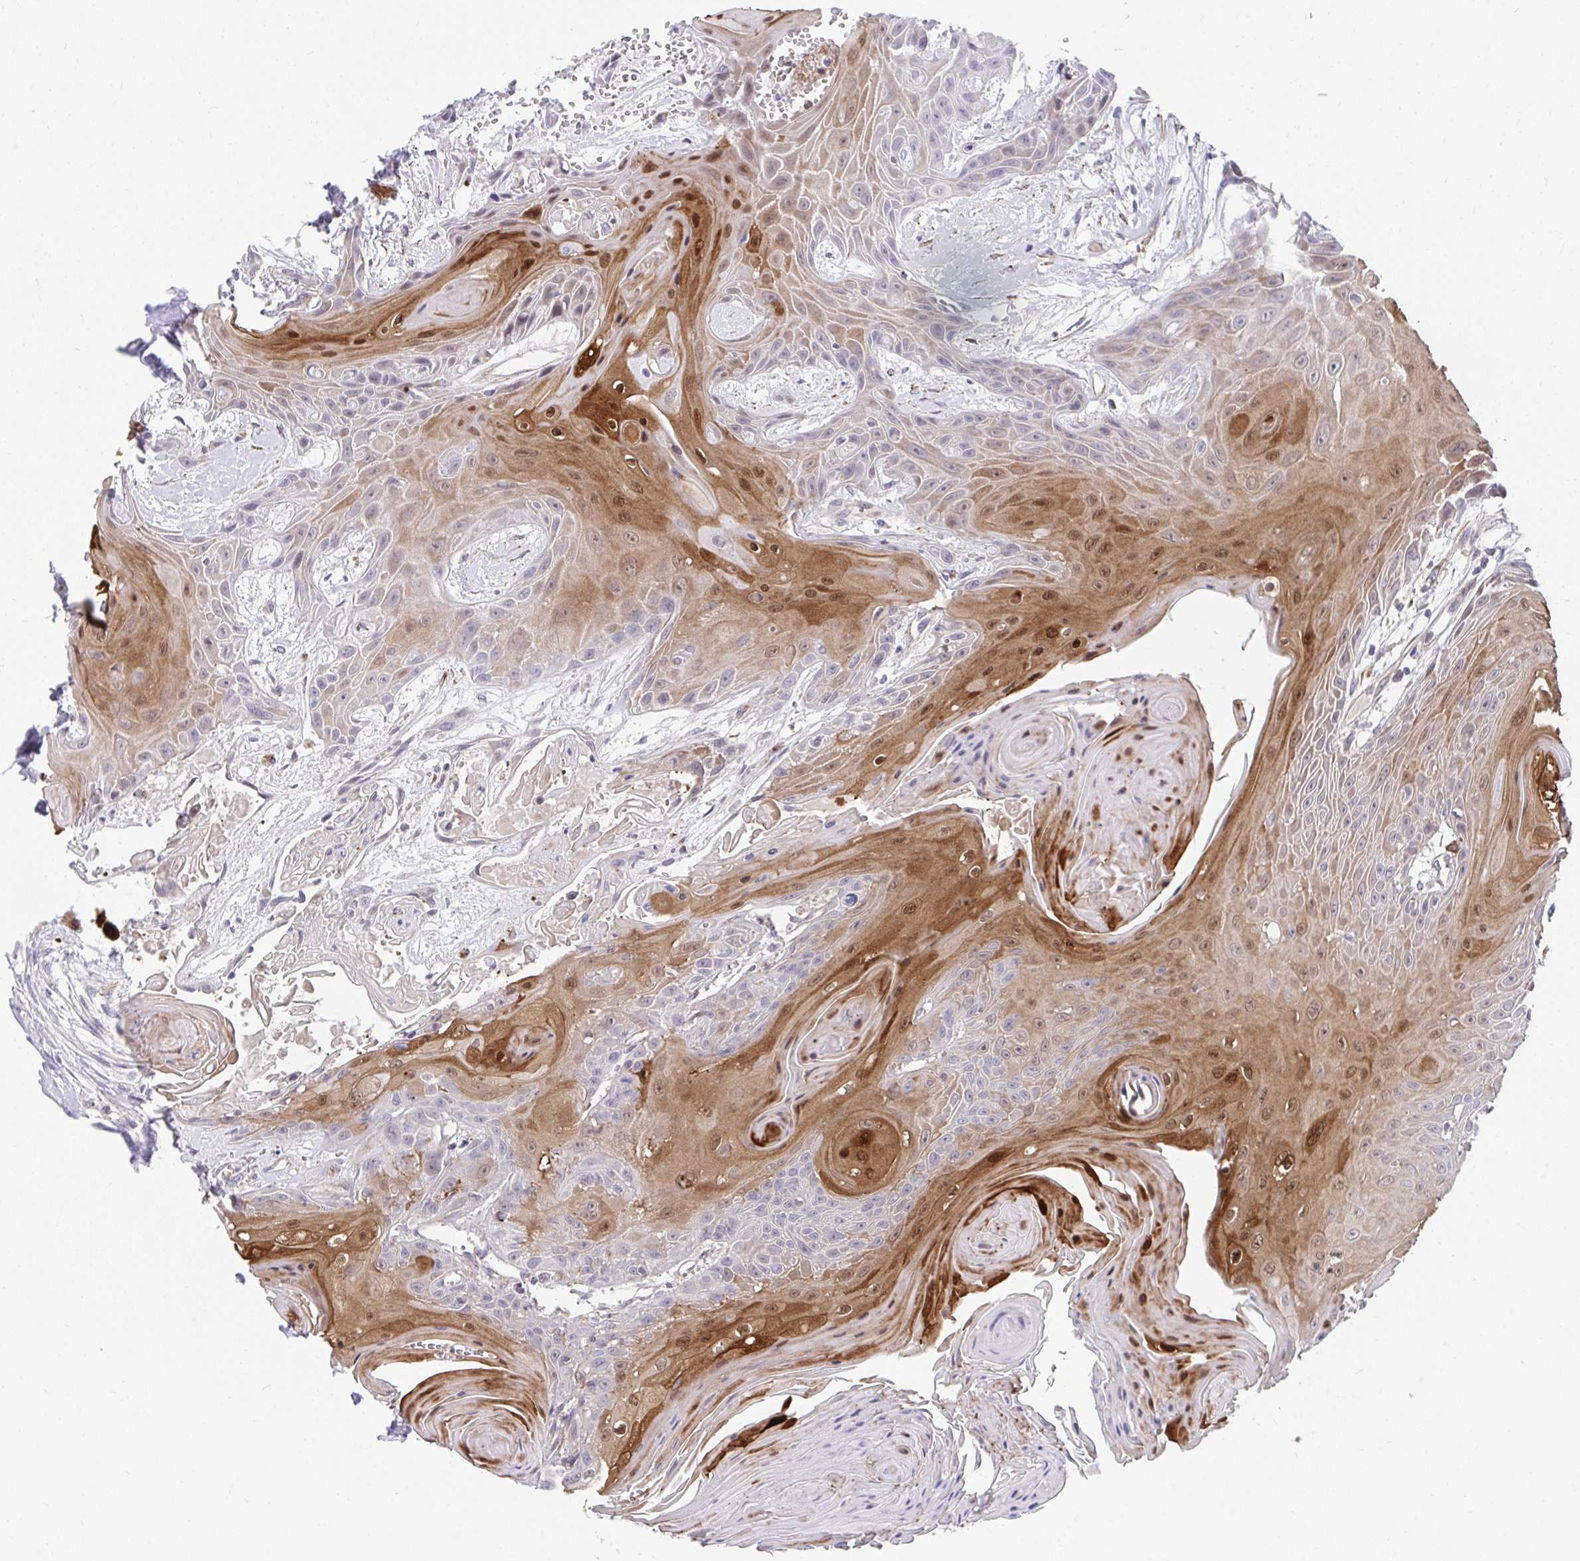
{"staining": {"intensity": "moderate", "quantity": "25%-75%", "location": "cytoplasmic/membranous,nuclear"}, "tissue": "head and neck cancer", "cell_type": "Tumor cells", "image_type": "cancer", "snomed": [{"axis": "morphology", "description": "Squamous cell carcinoma, NOS"}, {"axis": "topography", "description": "Head-Neck"}], "caption": "Protein expression analysis of squamous cell carcinoma (head and neck) reveals moderate cytoplasmic/membranous and nuclear positivity in about 25%-75% of tumor cells.", "gene": "CSTB", "patient": {"sex": "female", "age": 73}}